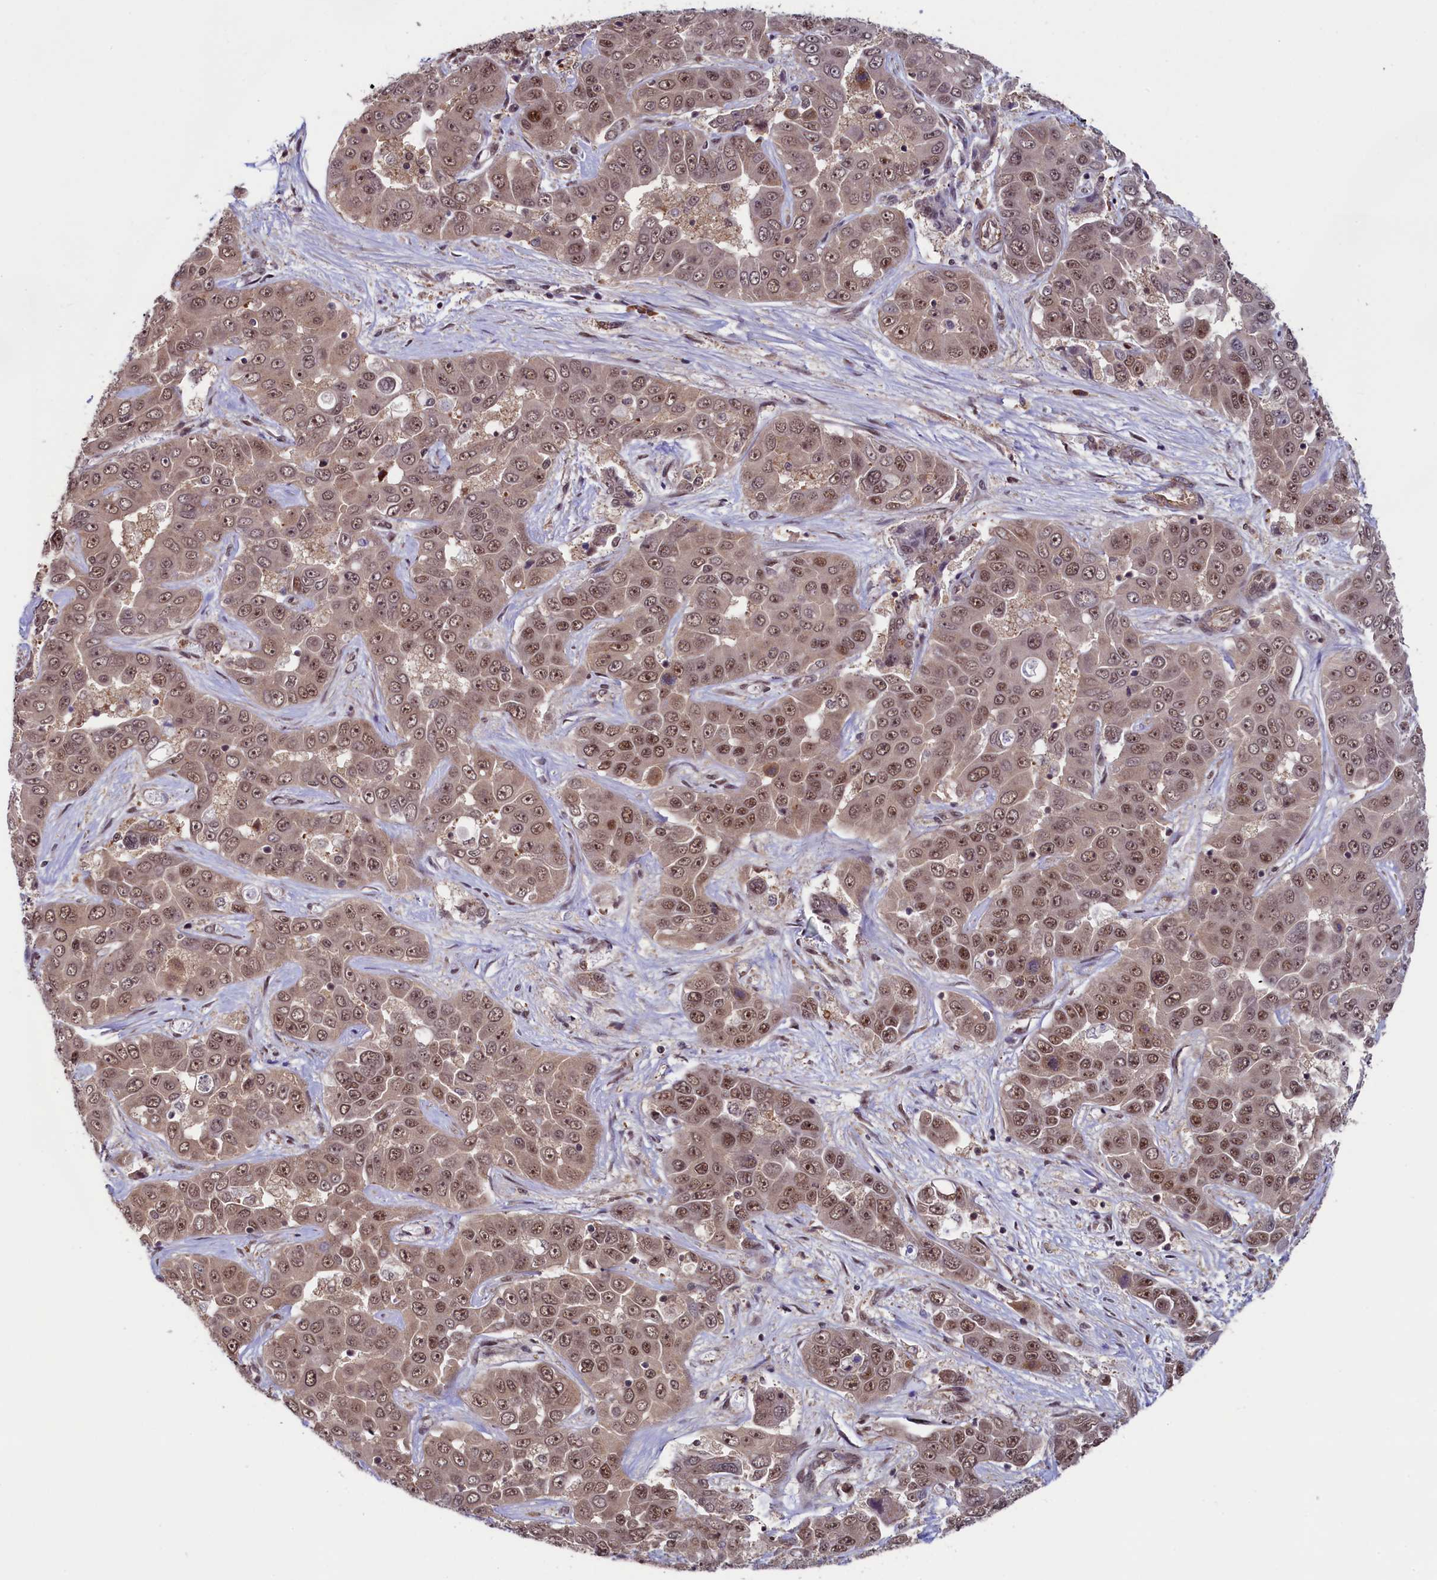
{"staining": {"intensity": "moderate", "quantity": ">75%", "location": "cytoplasmic/membranous,nuclear"}, "tissue": "liver cancer", "cell_type": "Tumor cells", "image_type": "cancer", "snomed": [{"axis": "morphology", "description": "Cholangiocarcinoma"}, {"axis": "topography", "description": "Liver"}], "caption": "The photomicrograph exhibits immunohistochemical staining of liver cancer. There is moderate cytoplasmic/membranous and nuclear staining is identified in about >75% of tumor cells.", "gene": "LEO1", "patient": {"sex": "female", "age": 52}}